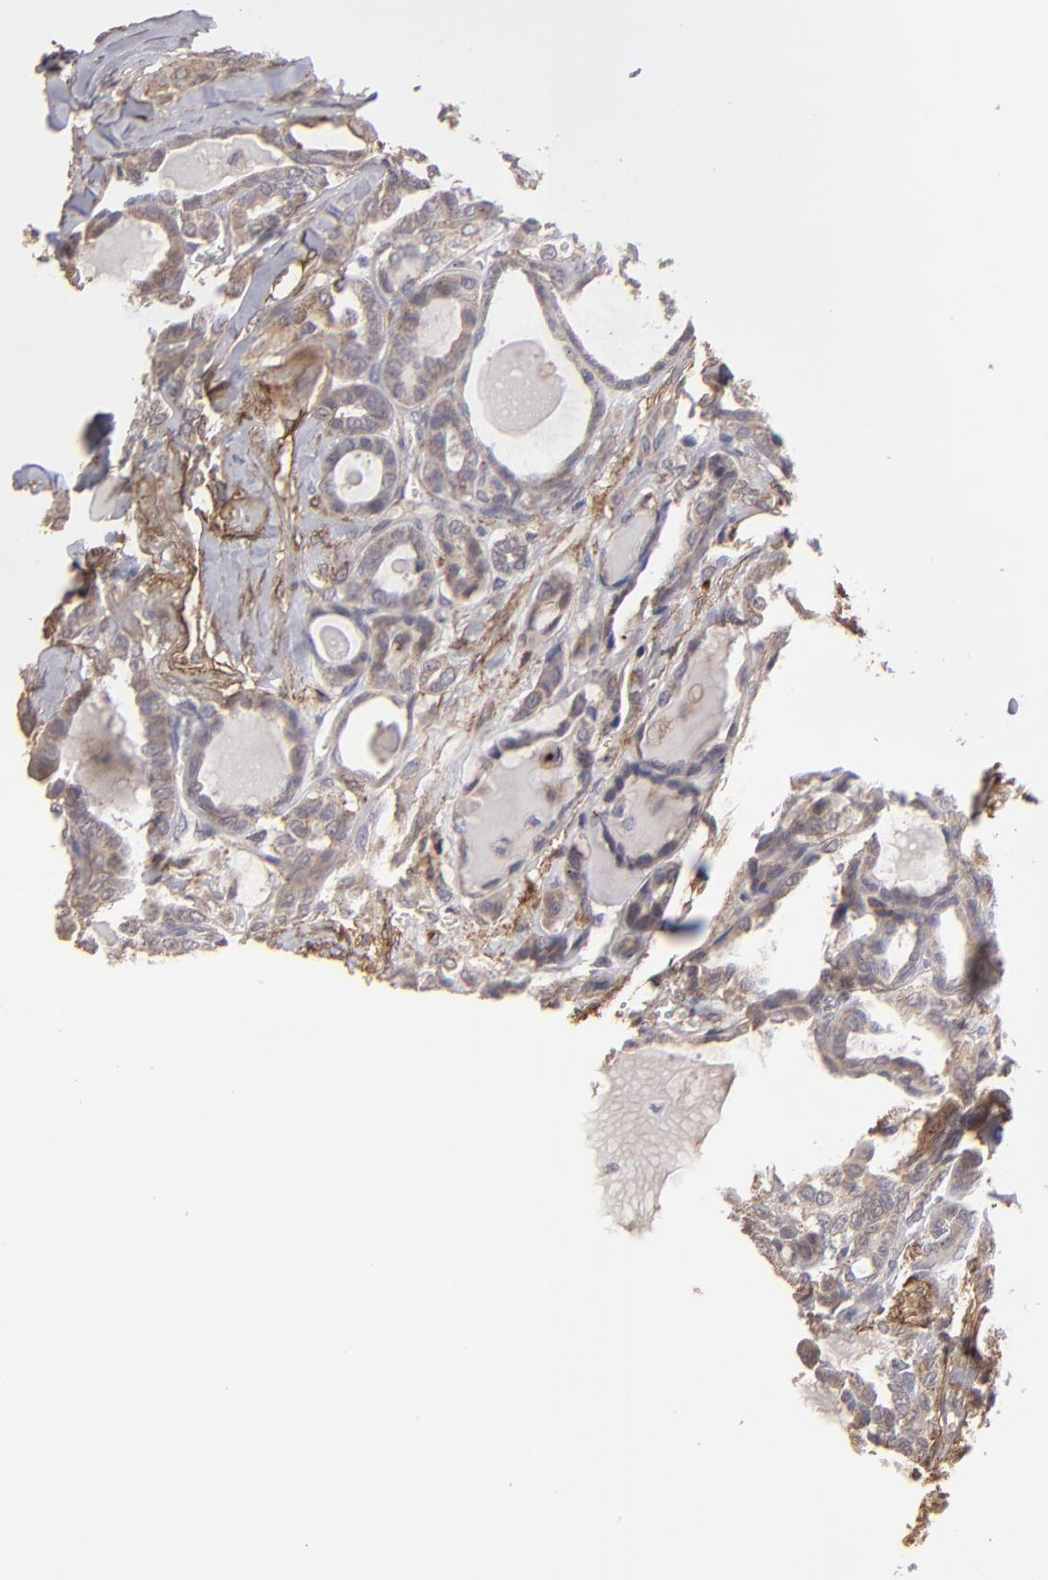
{"staining": {"intensity": "weak", "quantity": ">75%", "location": "cytoplasmic/membranous"}, "tissue": "thyroid cancer", "cell_type": "Tumor cells", "image_type": "cancer", "snomed": [{"axis": "morphology", "description": "Carcinoma, NOS"}, {"axis": "topography", "description": "Thyroid gland"}], "caption": "An image of thyroid cancer stained for a protein displays weak cytoplasmic/membranous brown staining in tumor cells.", "gene": "ITGB5", "patient": {"sex": "female", "age": 91}}